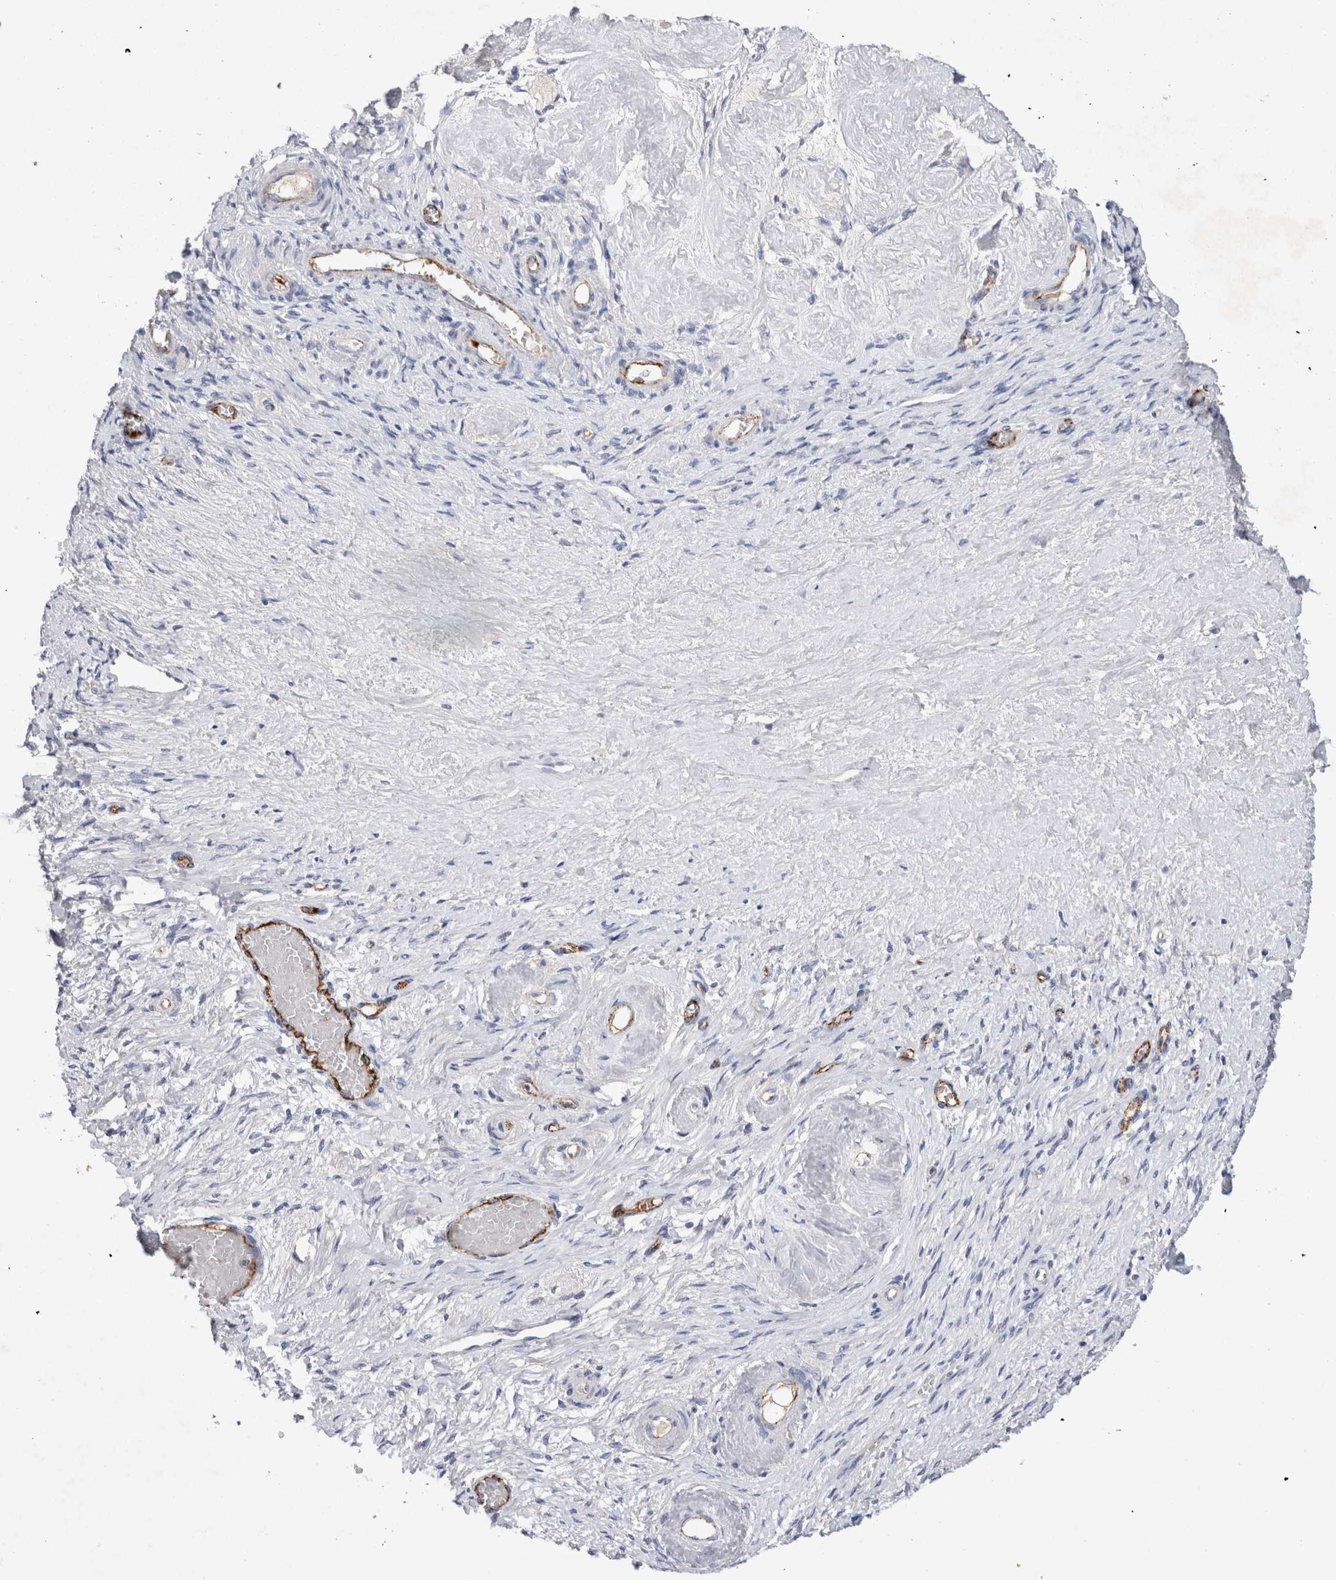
{"staining": {"intensity": "negative", "quantity": "none", "location": "none"}, "tissue": "adipose tissue", "cell_type": "Adipocytes", "image_type": "normal", "snomed": [{"axis": "morphology", "description": "Normal tissue, NOS"}, {"axis": "topography", "description": "Vascular tissue"}, {"axis": "topography", "description": "Fallopian tube"}, {"axis": "topography", "description": "Ovary"}], "caption": "Unremarkable adipose tissue was stained to show a protein in brown. There is no significant positivity in adipocytes. Nuclei are stained in blue.", "gene": "IARS2", "patient": {"sex": "female", "age": 67}}